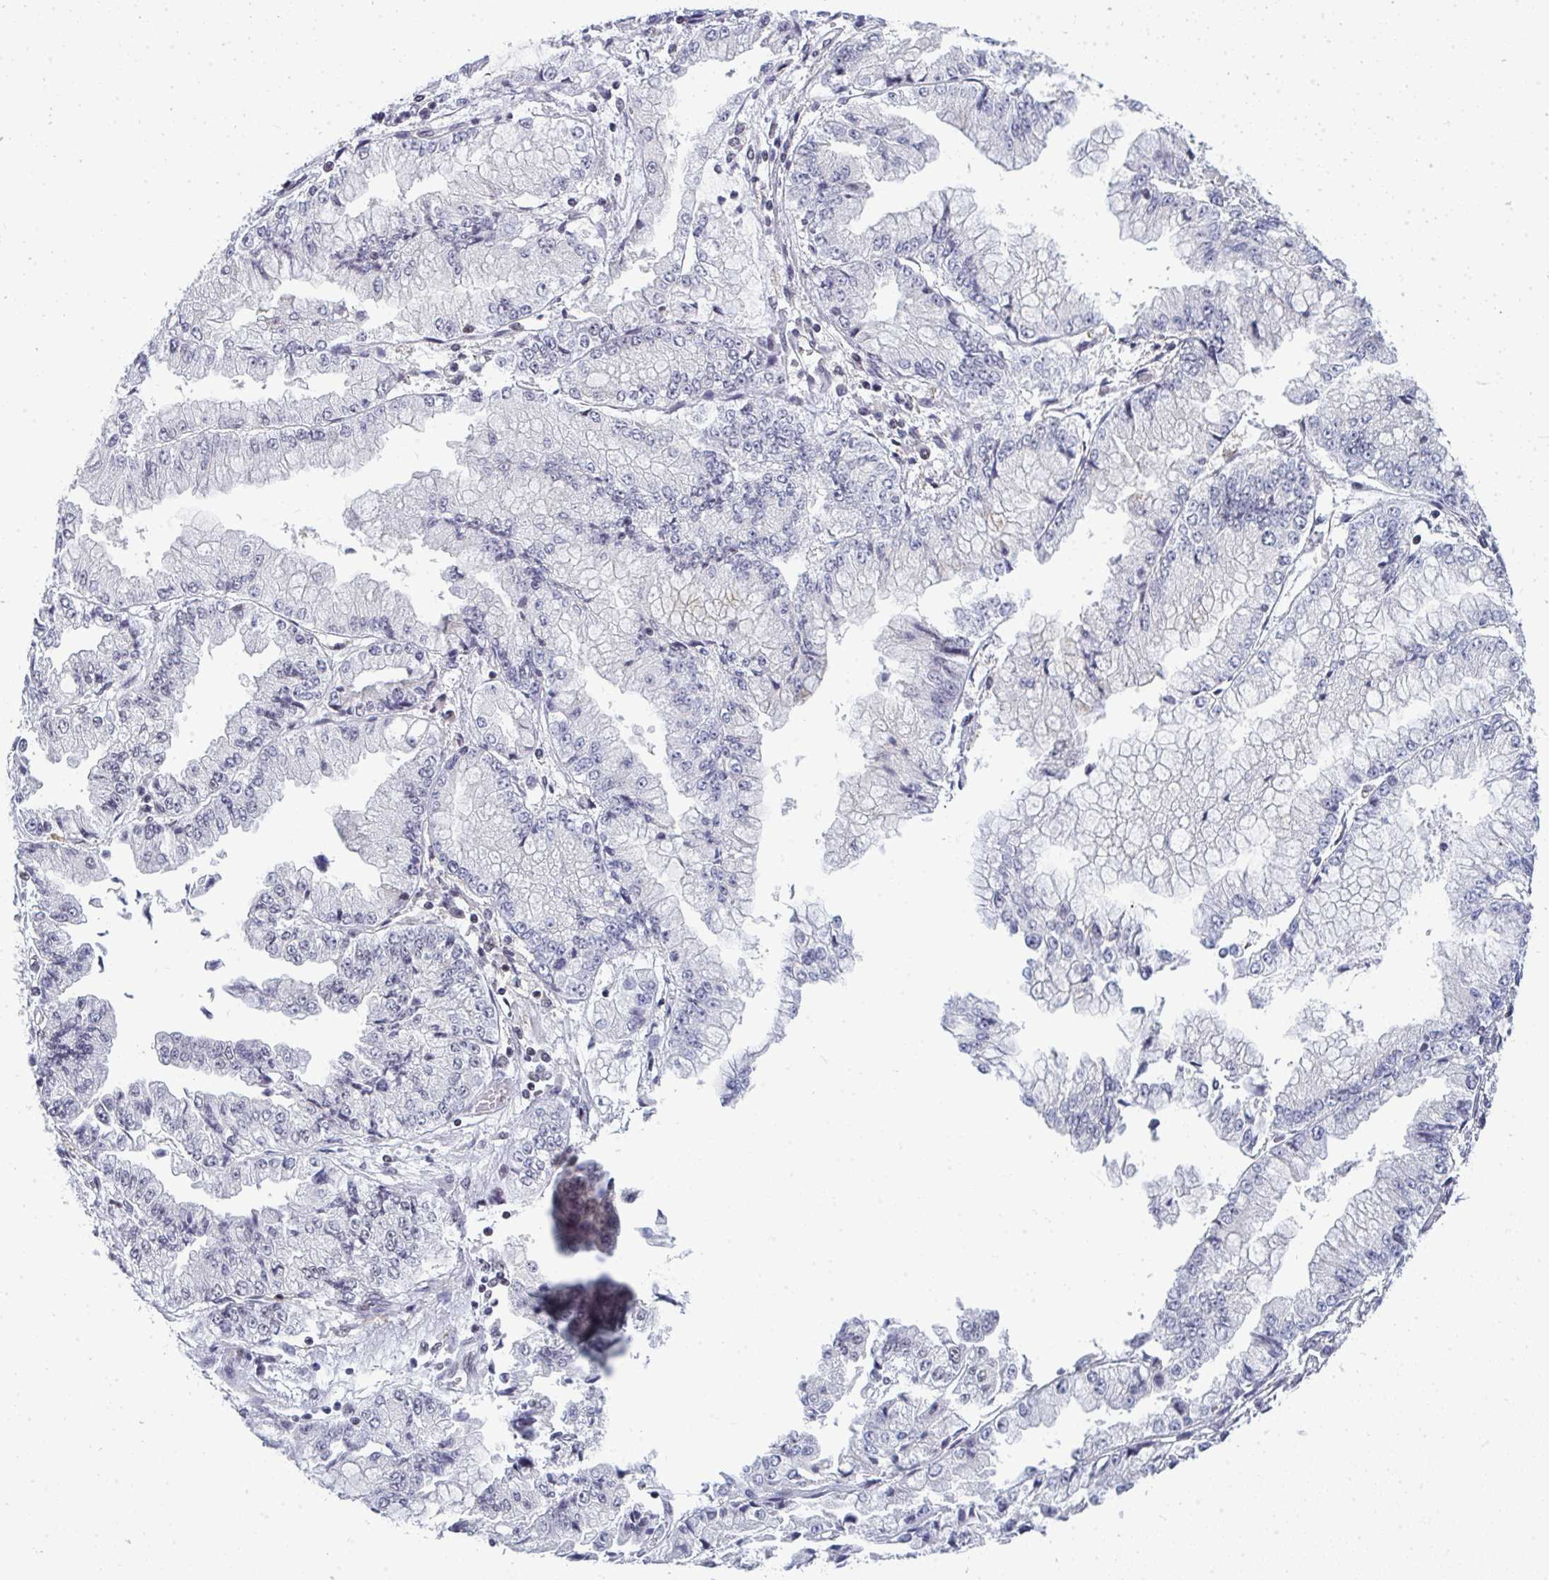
{"staining": {"intensity": "negative", "quantity": "none", "location": "none"}, "tissue": "stomach cancer", "cell_type": "Tumor cells", "image_type": "cancer", "snomed": [{"axis": "morphology", "description": "Adenocarcinoma, NOS"}, {"axis": "topography", "description": "Stomach, upper"}], "caption": "Immunohistochemistry (IHC) of human stomach adenocarcinoma demonstrates no staining in tumor cells.", "gene": "ATF1", "patient": {"sex": "female", "age": 74}}